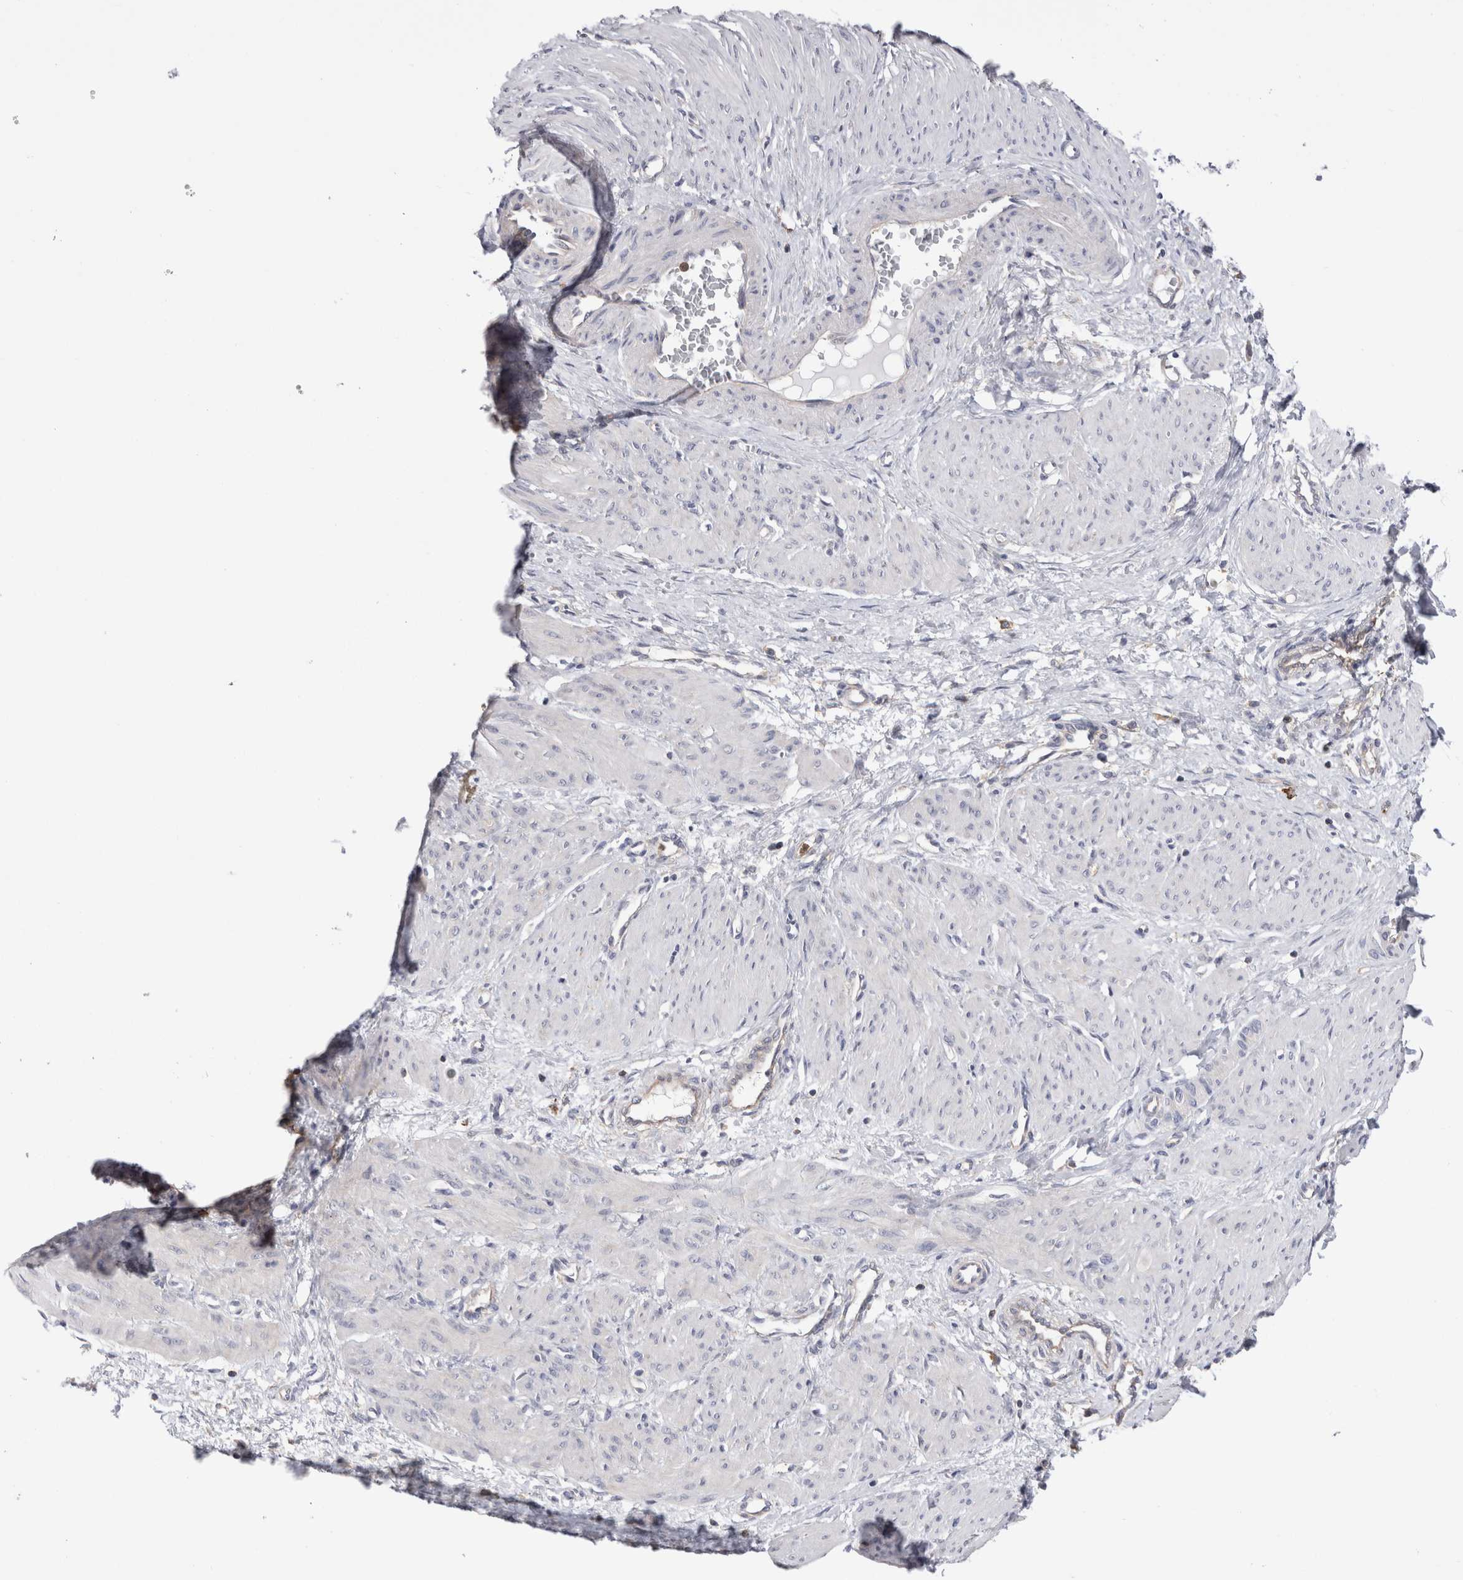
{"staining": {"intensity": "negative", "quantity": "none", "location": "none"}, "tissue": "smooth muscle", "cell_type": "Smooth muscle cells", "image_type": "normal", "snomed": [{"axis": "morphology", "description": "Normal tissue, NOS"}, {"axis": "topography", "description": "Endometrium"}], "caption": "Immunohistochemistry (IHC) of normal smooth muscle reveals no positivity in smooth muscle cells.", "gene": "RAB11FIP1", "patient": {"sex": "female", "age": 33}}